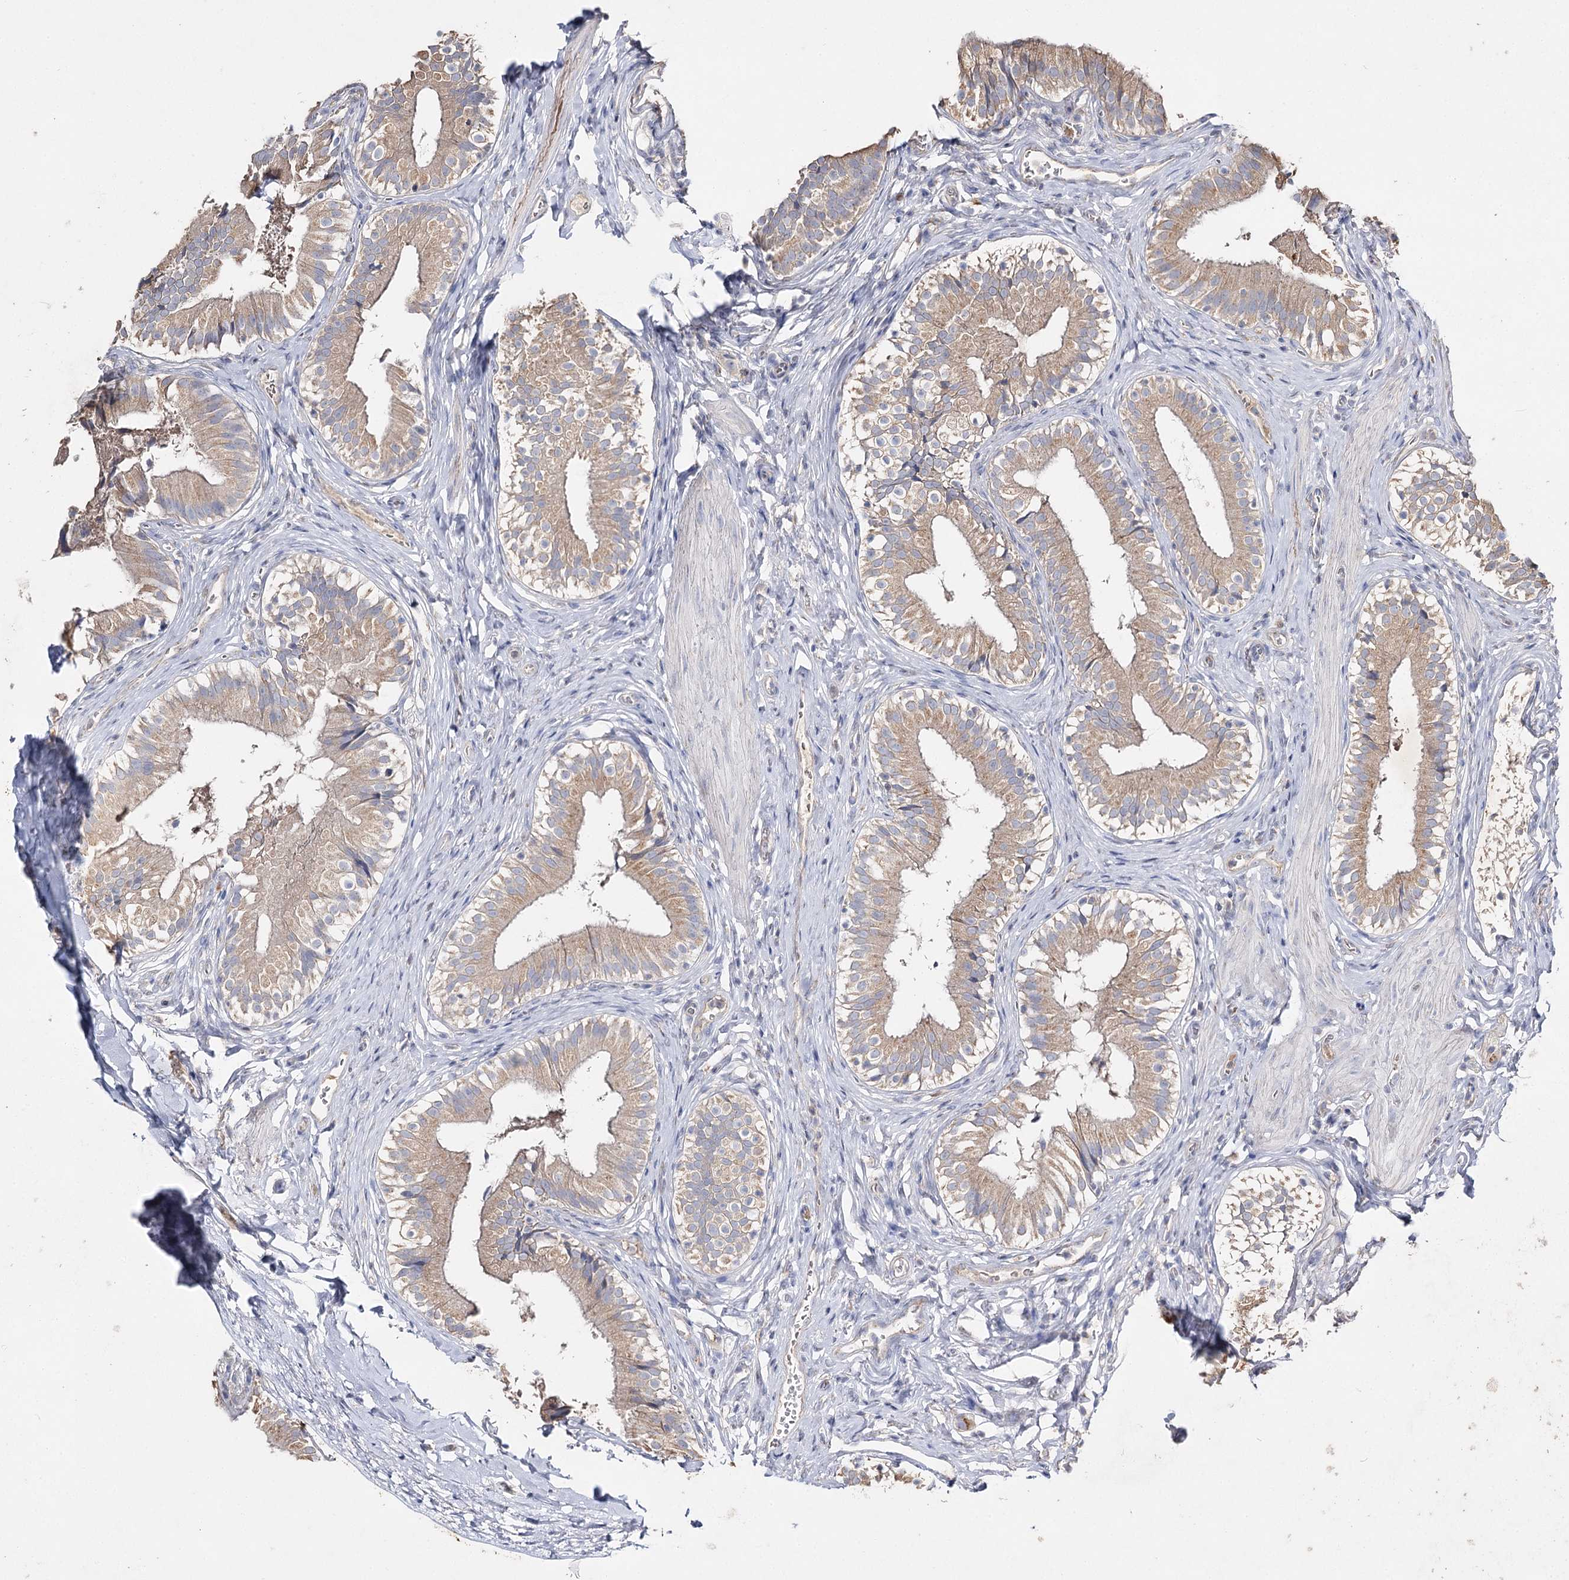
{"staining": {"intensity": "weak", "quantity": ">75%", "location": "cytoplasmic/membranous"}, "tissue": "gallbladder", "cell_type": "Glandular cells", "image_type": "normal", "snomed": [{"axis": "morphology", "description": "Normal tissue, NOS"}, {"axis": "topography", "description": "Gallbladder"}], "caption": "Human gallbladder stained with a protein marker reveals weak staining in glandular cells.", "gene": "IL1RAP", "patient": {"sex": "female", "age": 47}}